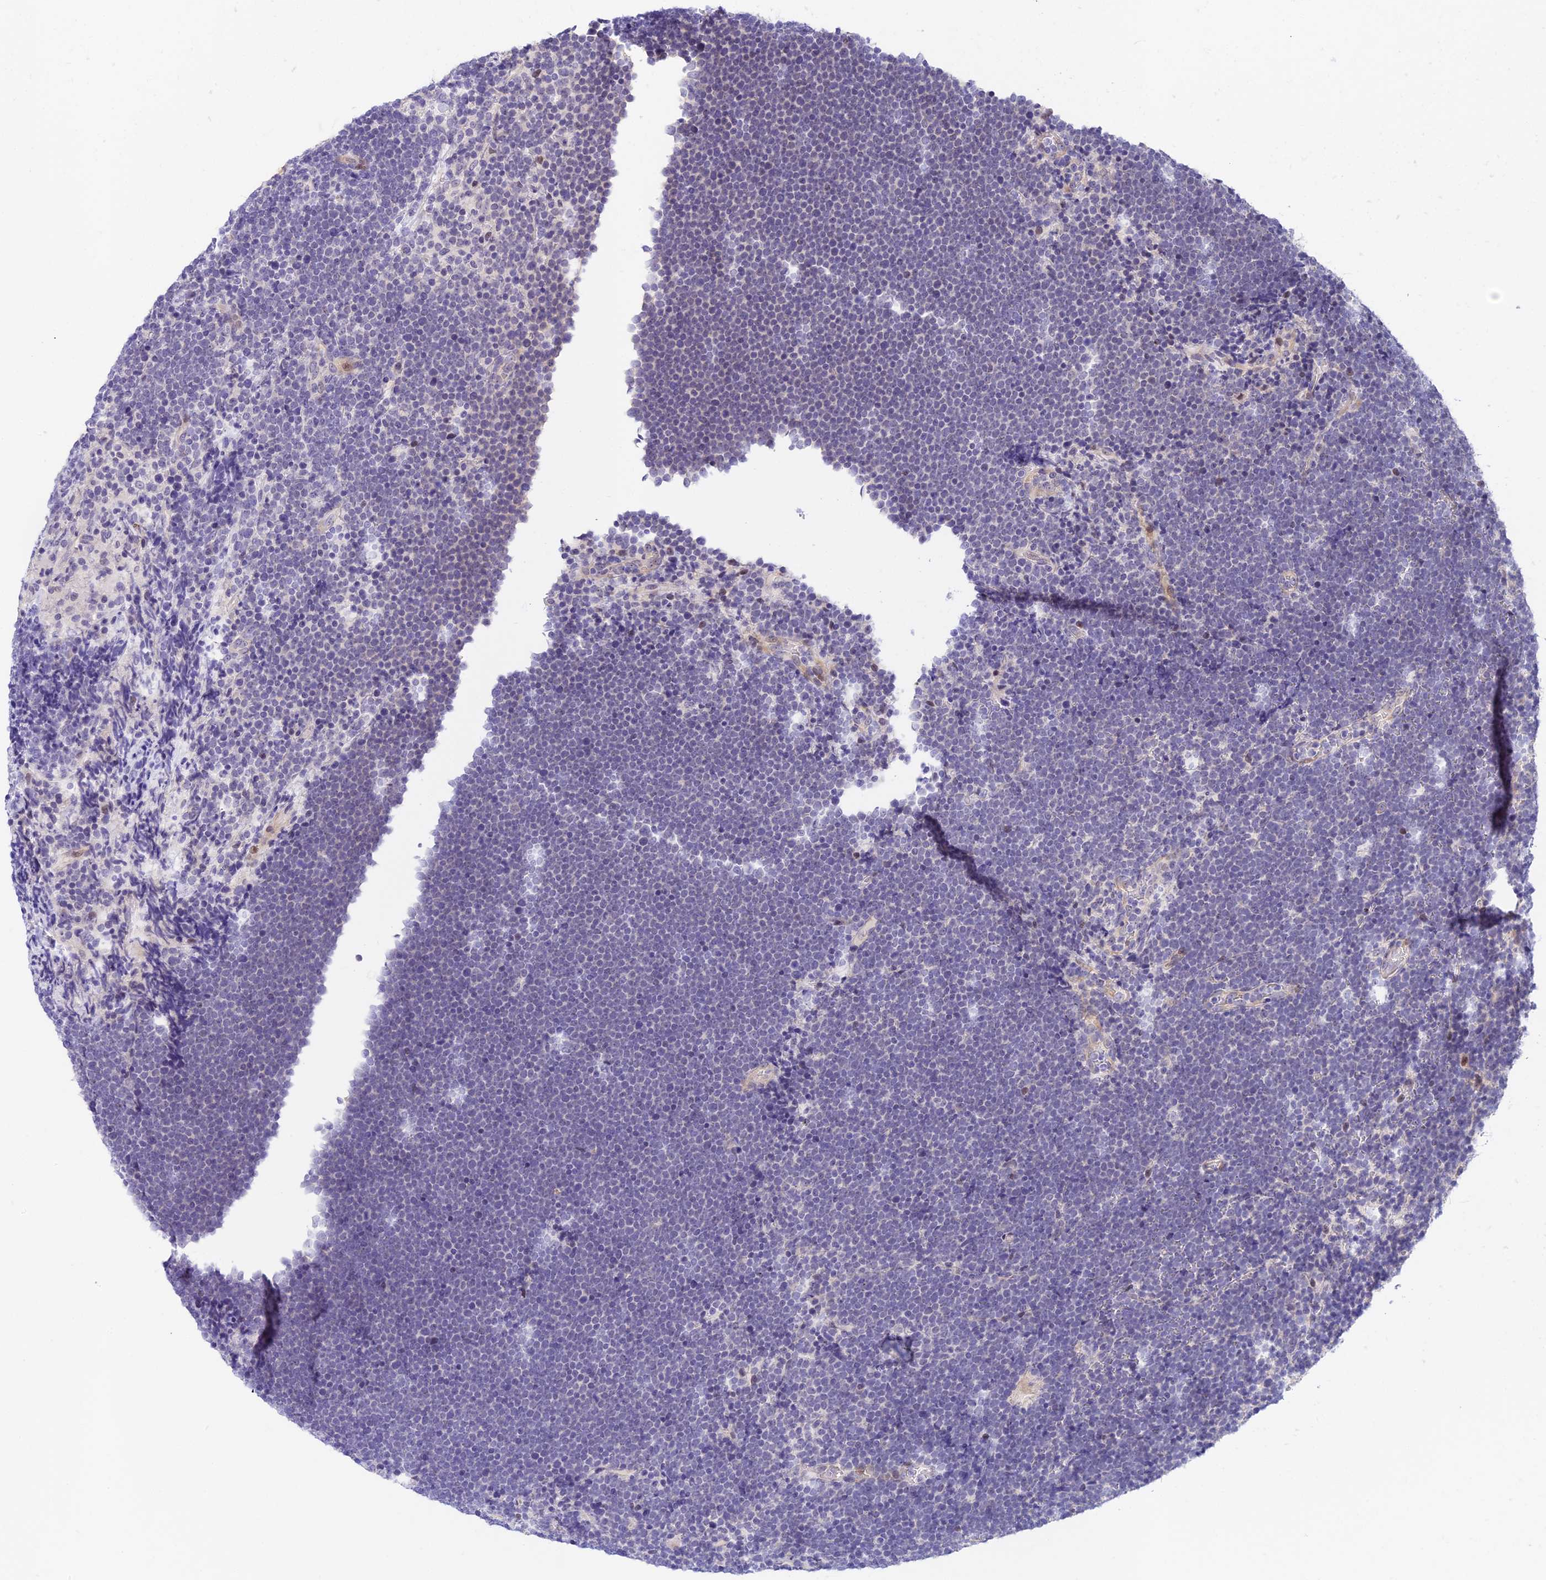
{"staining": {"intensity": "negative", "quantity": "none", "location": "none"}, "tissue": "lymphoma", "cell_type": "Tumor cells", "image_type": "cancer", "snomed": [{"axis": "morphology", "description": "Malignant lymphoma, non-Hodgkin's type, High grade"}, {"axis": "topography", "description": "Lymph node"}], "caption": "A photomicrograph of human lymphoma is negative for staining in tumor cells.", "gene": "MIDN", "patient": {"sex": "male", "age": 13}}